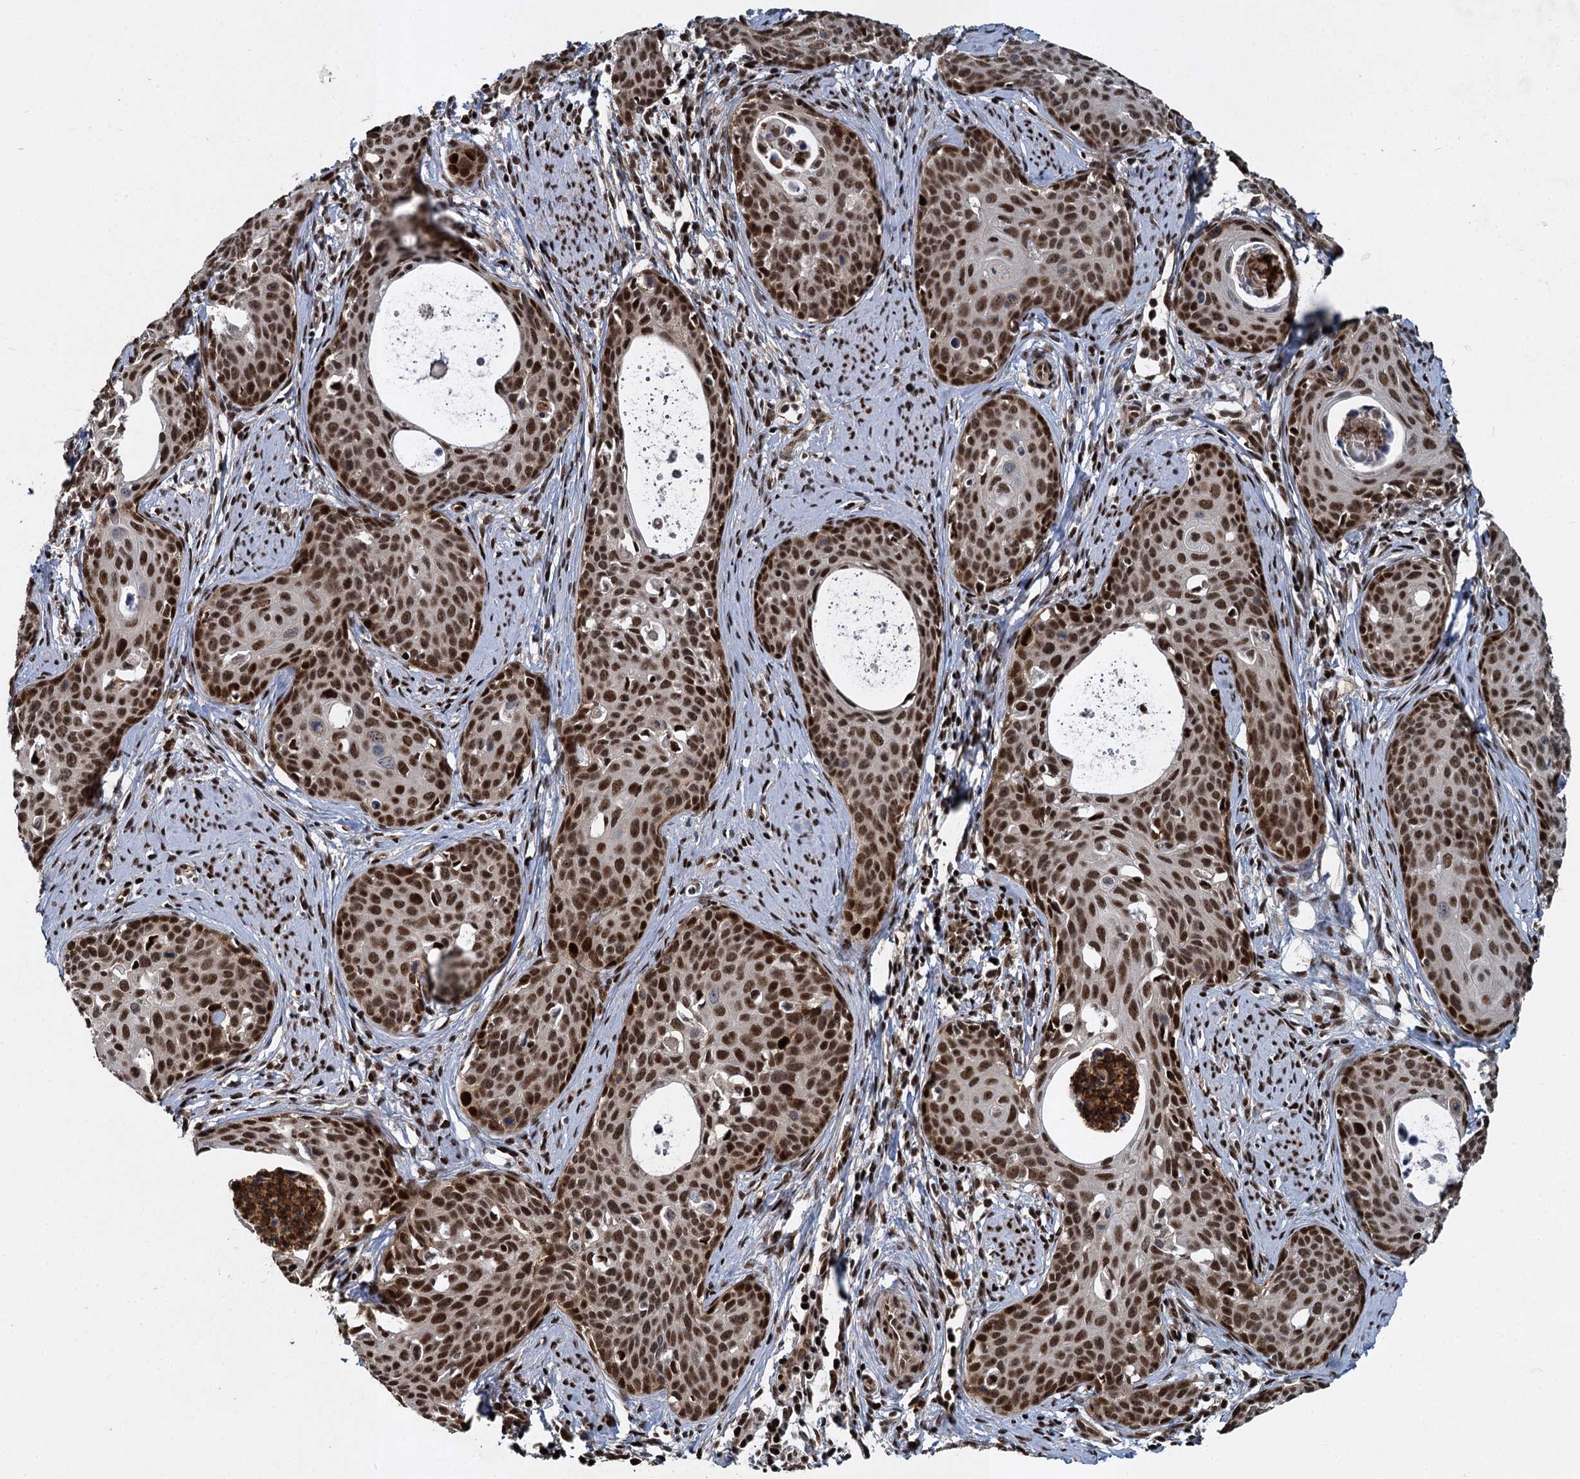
{"staining": {"intensity": "strong", "quantity": ">75%", "location": "nuclear"}, "tissue": "cervical cancer", "cell_type": "Tumor cells", "image_type": "cancer", "snomed": [{"axis": "morphology", "description": "Squamous cell carcinoma, NOS"}, {"axis": "topography", "description": "Cervix"}], "caption": "There is high levels of strong nuclear positivity in tumor cells of cervical squamous cell carcinoma, as demonstrated by immunohistochemical staining (brown color).", "gene": "ANKRD49", "patient": {"sex": "female", "age": 52}}